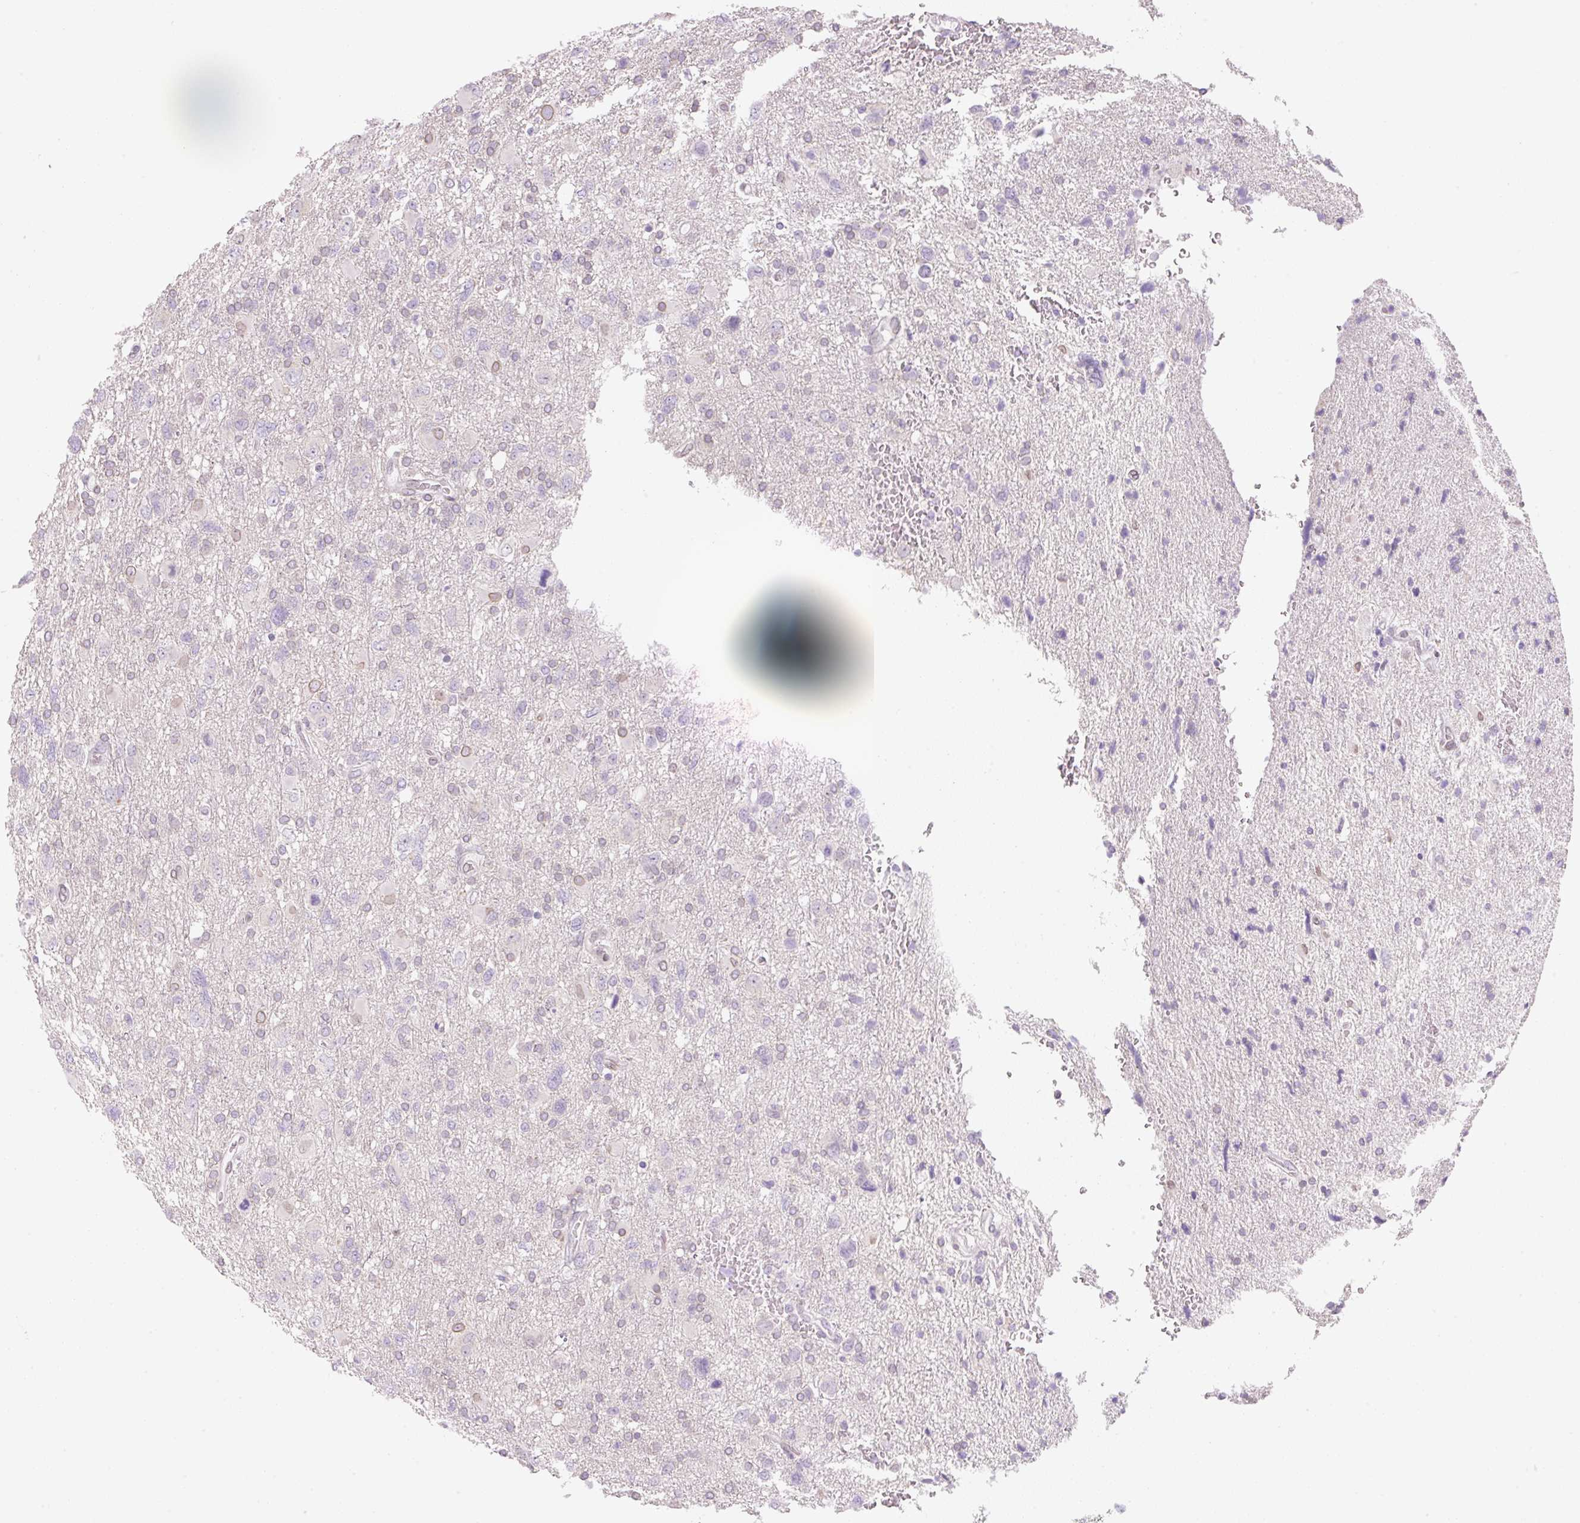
{"staining": {"intensity": "negative", "quantity": "none", "location": "none"}, "tissue": "glioma", "cell_type": "Tumor cells", "image_type": "cancer", "snomed": [{"axis": "morphology", "description": "Glioma, malignant, High grade"}, {"axis": "topography", "description": "Brain"}], "caption": "The histopathology image displays no staining of tumor cells in glioma.", "gene": "SYNE3", "patient": {"sex": "male", "age": 61}}